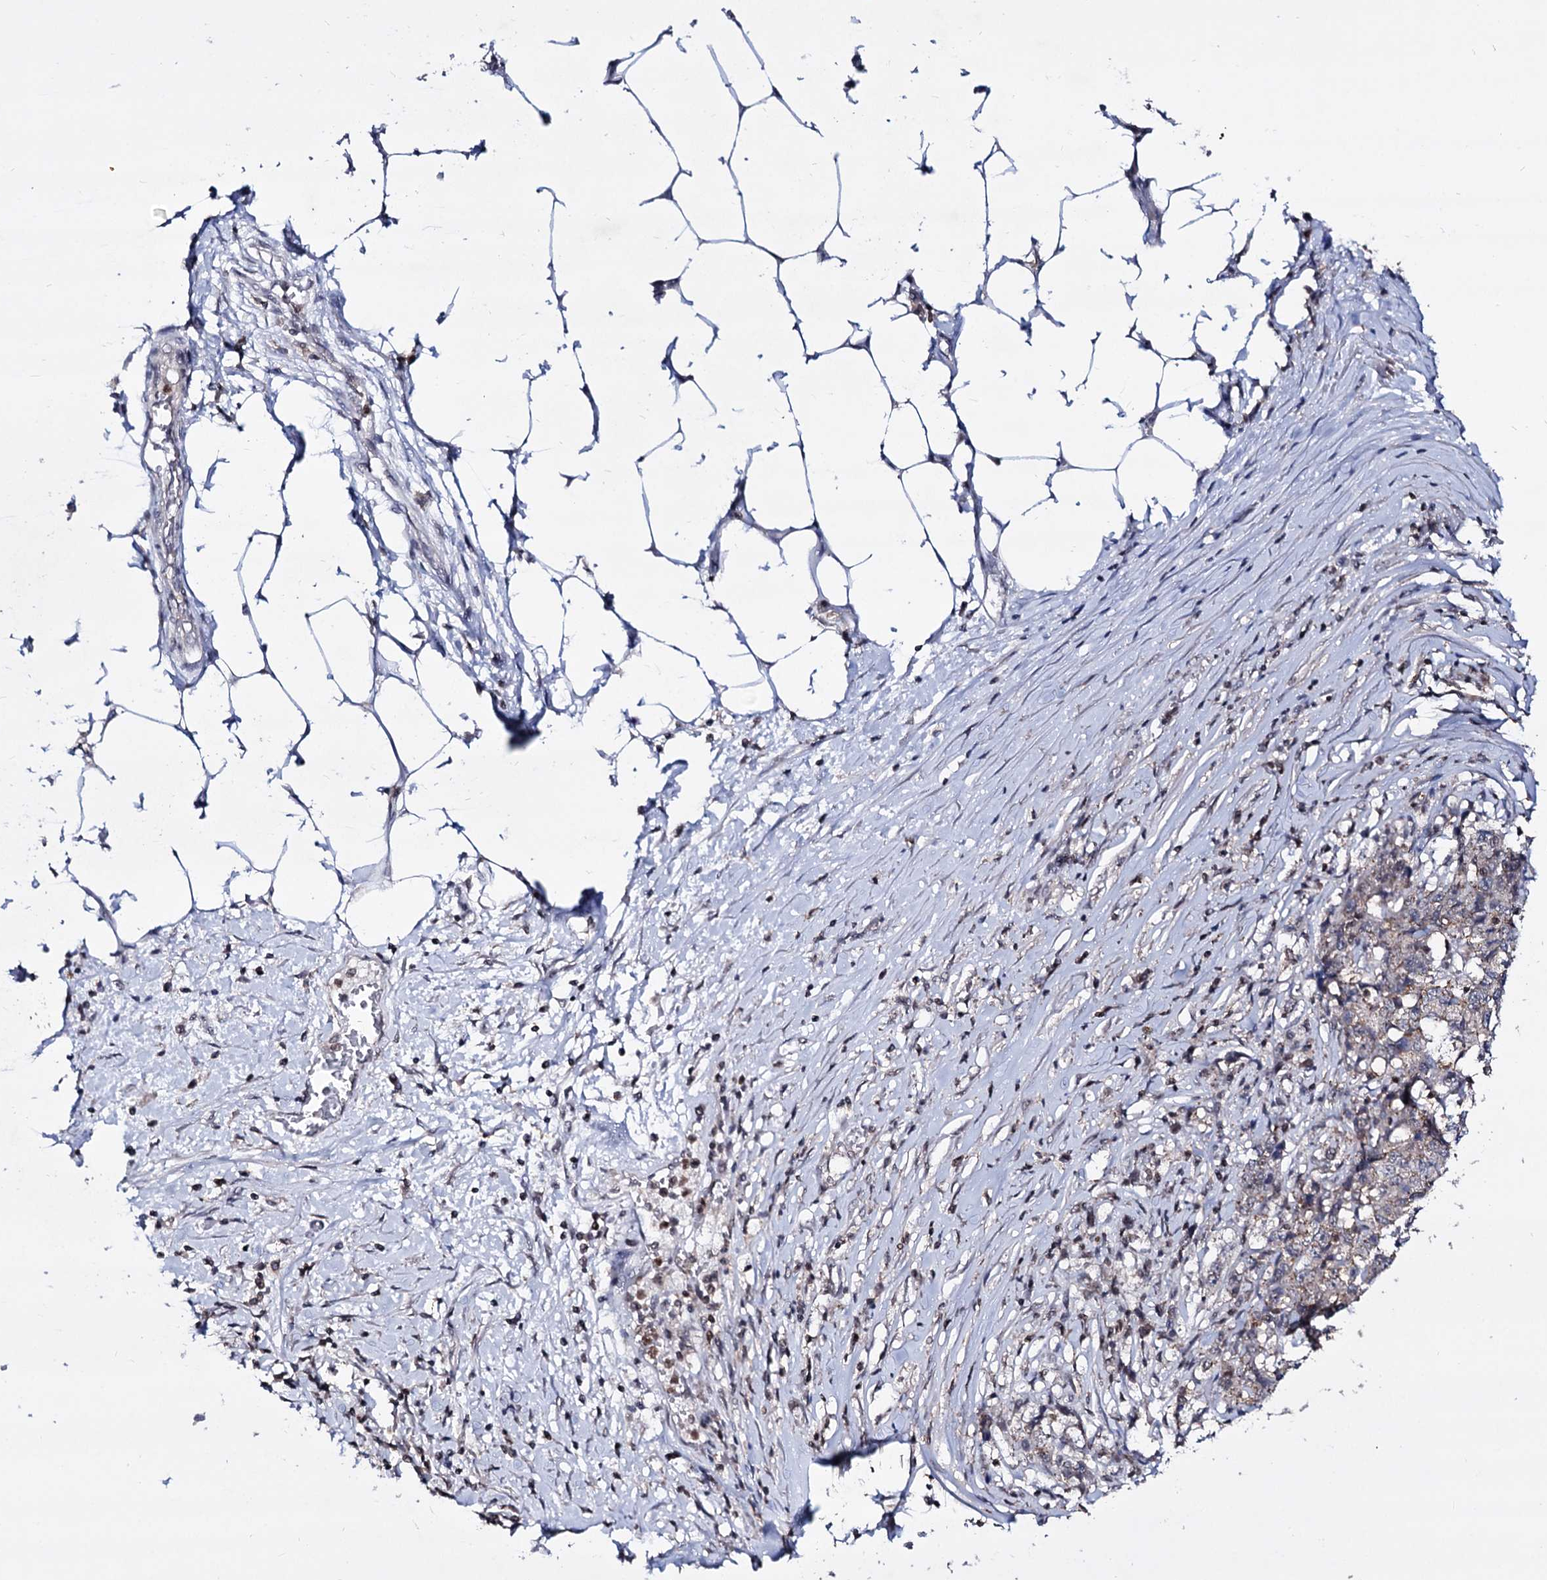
{"staining": {"intensity": "weak", "quantity": "<25%", "location": "cytoplasmic/membranous"}, "tissue": "stomach cancer", "cell_type": "Tumor cells", "image_type": "cancer", "snomed": [{"axis": "morphology", "description": "Adenocarcinoma, NOS"}, {"axis": "topography", "description": "Stomach"}], "caption": "DAB (3,3'-diaminobenzidine) immunohistochemical staining of stomach cancer (adenocarcinoma) shows no significant expression in tumor cells. (DAB (3,3'-diaminobenzidine) IHC with hematoxylin counter stain).", "gene": "SMCHD1", "patient": {"sex": "male", "age": 59}}